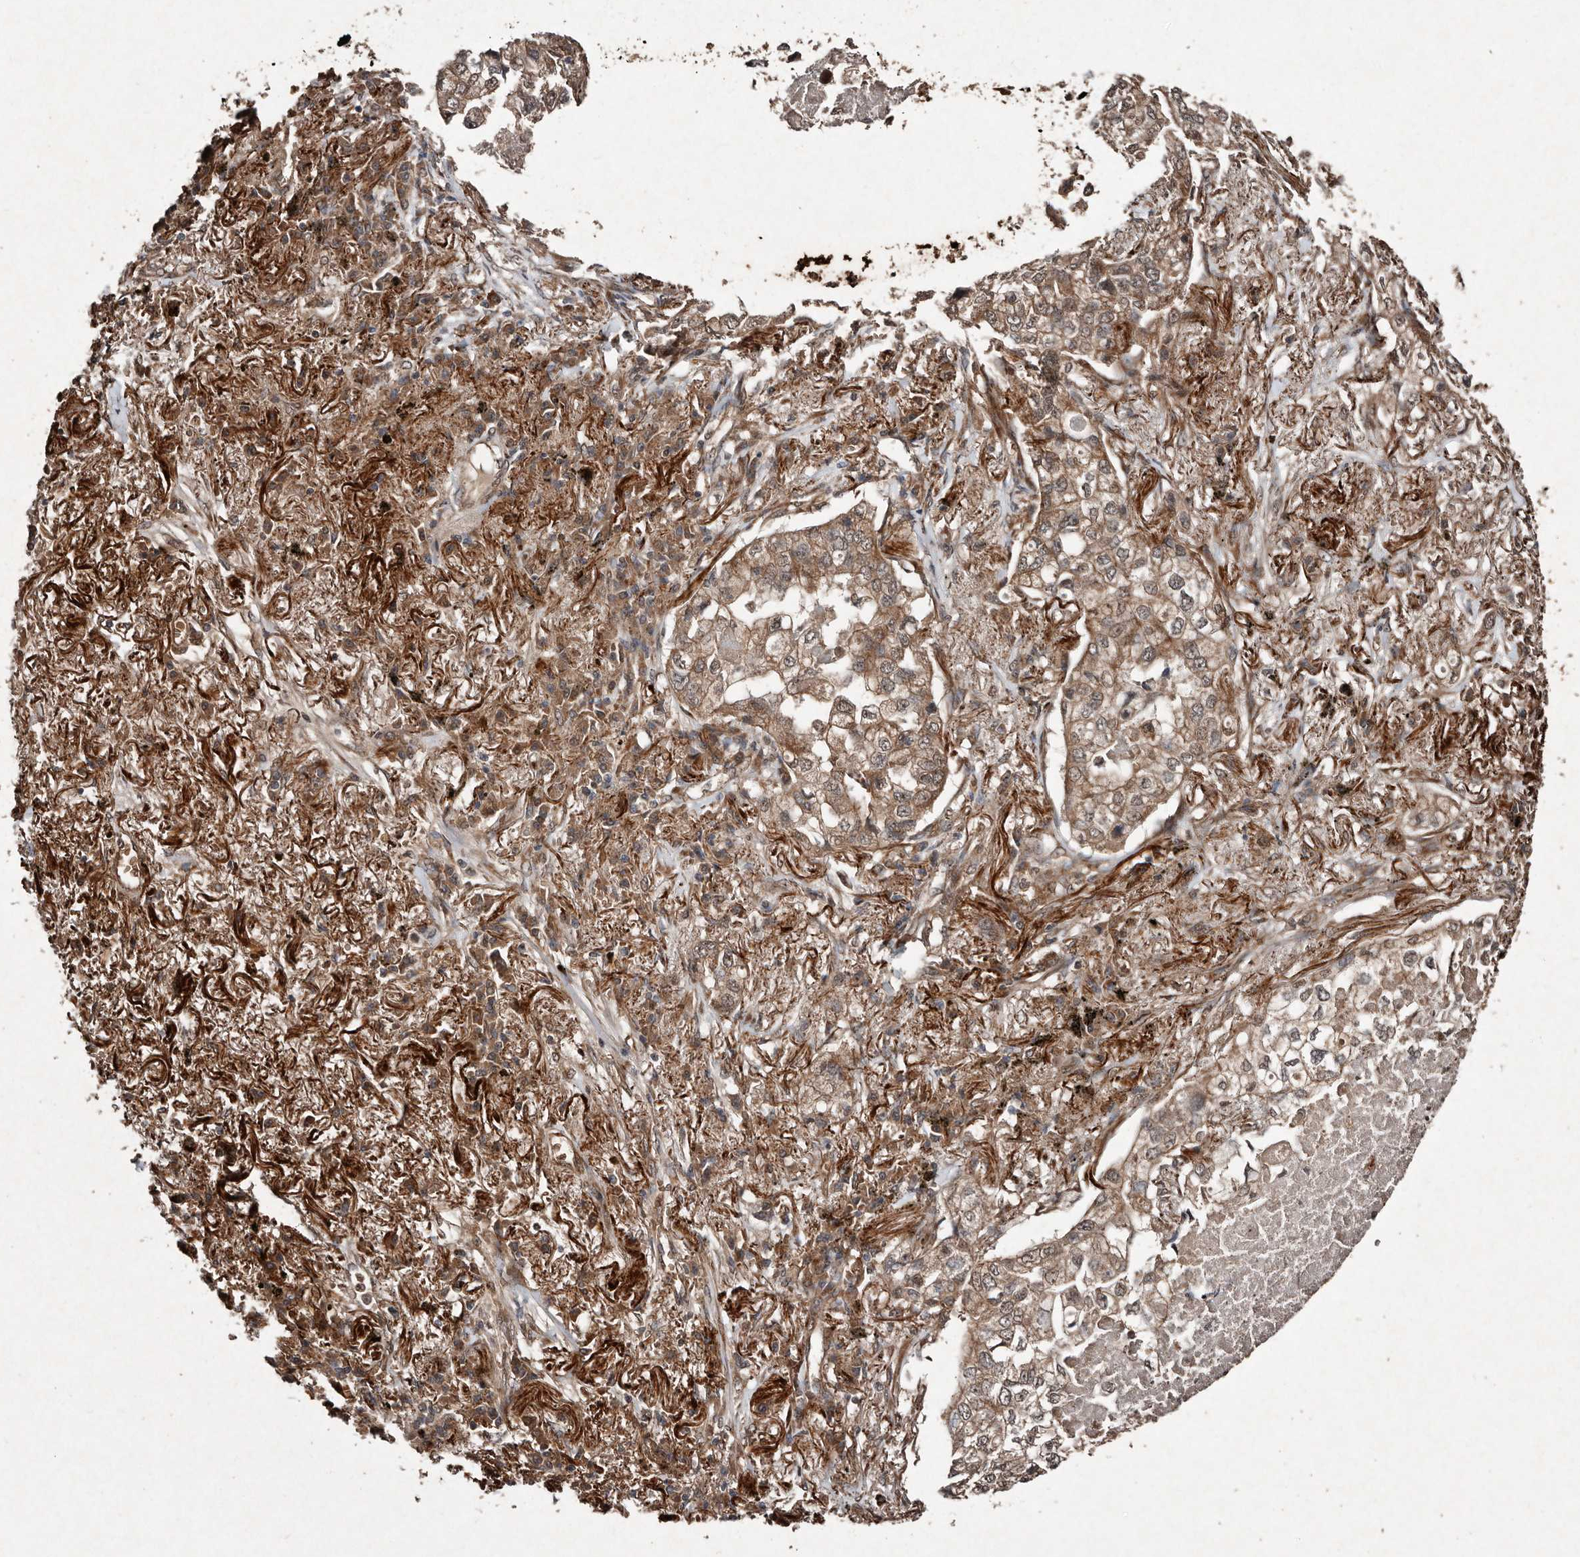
{"staining": {"intensity": "moderate", "quantity": ">75%", "location": "cytoplasmic/membranous"}, "tissue": "lung cancer", "cell_type": "Tumor cells", "image_type": "cancer", "snomed": [{"axis": "morphology", "description": "Adenocarcinoma, NOS"}, {"axis": "topography", "description": "Lung"}], "caption": "Moderate cytoplasmic/membranous protein expression is seen in about >75% of tumor cells in lung adenocarcinoma.", "gene": "DIP2C", "patient": {"sex": "male", "age": 65}}